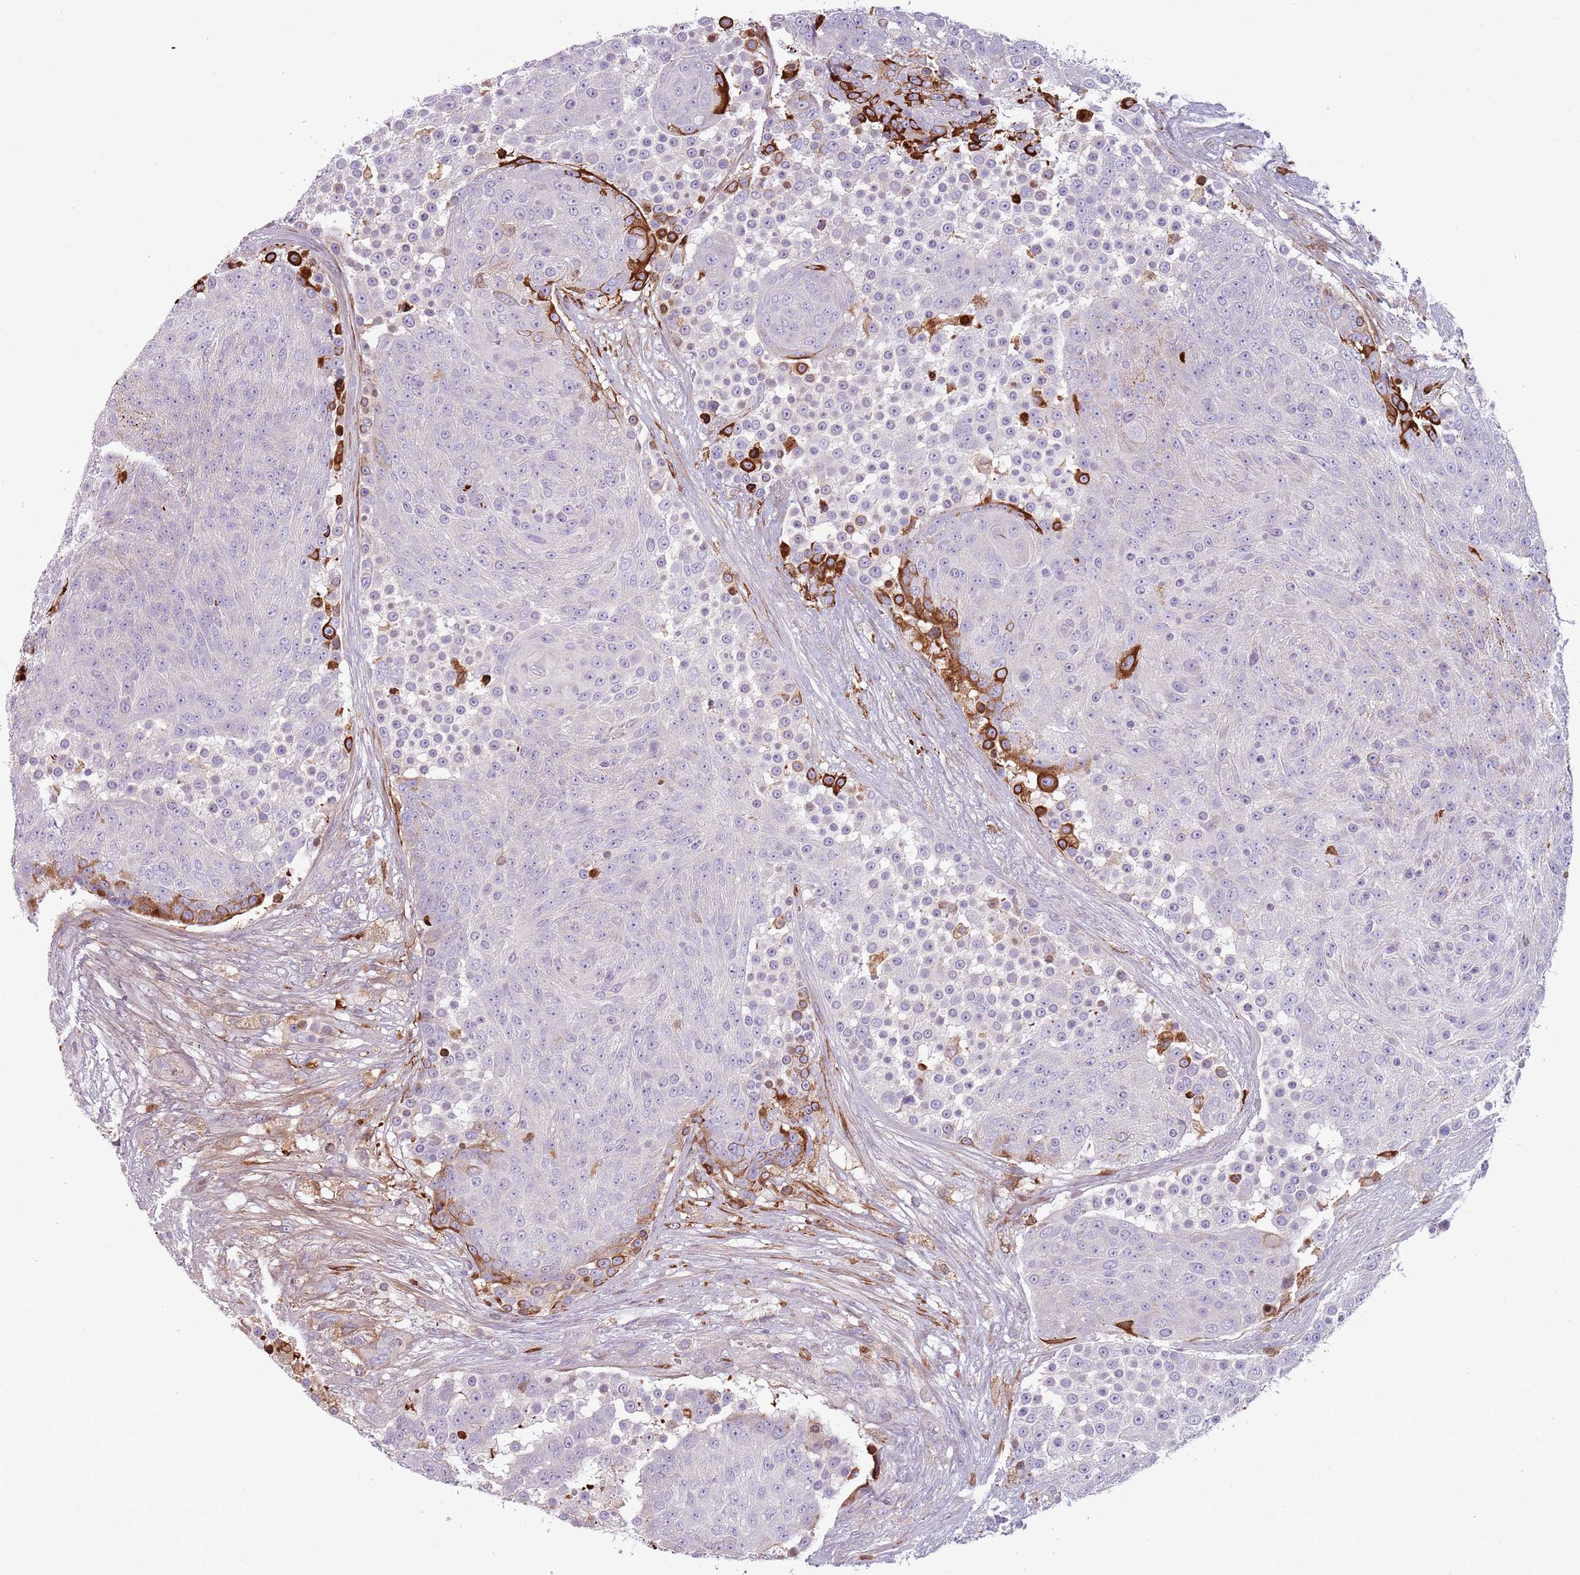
{"staining": {"intensity": "strong", "quantity": "<25%", "location": "cytoplasmic/membranous"}, "tissue": "urothelial cancer", "cell_type": "Tumor cells", "image_type": "cancer", "snomed": [{"axis": "morphology", "description": "Urothelial carcinoma, High grade"}, {"axis": "topography", "description": "Urinary bladder"}], "caption": "Urothelial carcinoma (high-grade) tissue reveals strong cytoplasmic/membranous expression in about <25% of tumor cells", "gene": "NADK", "patient": {"sex": "female", "age": 63}}